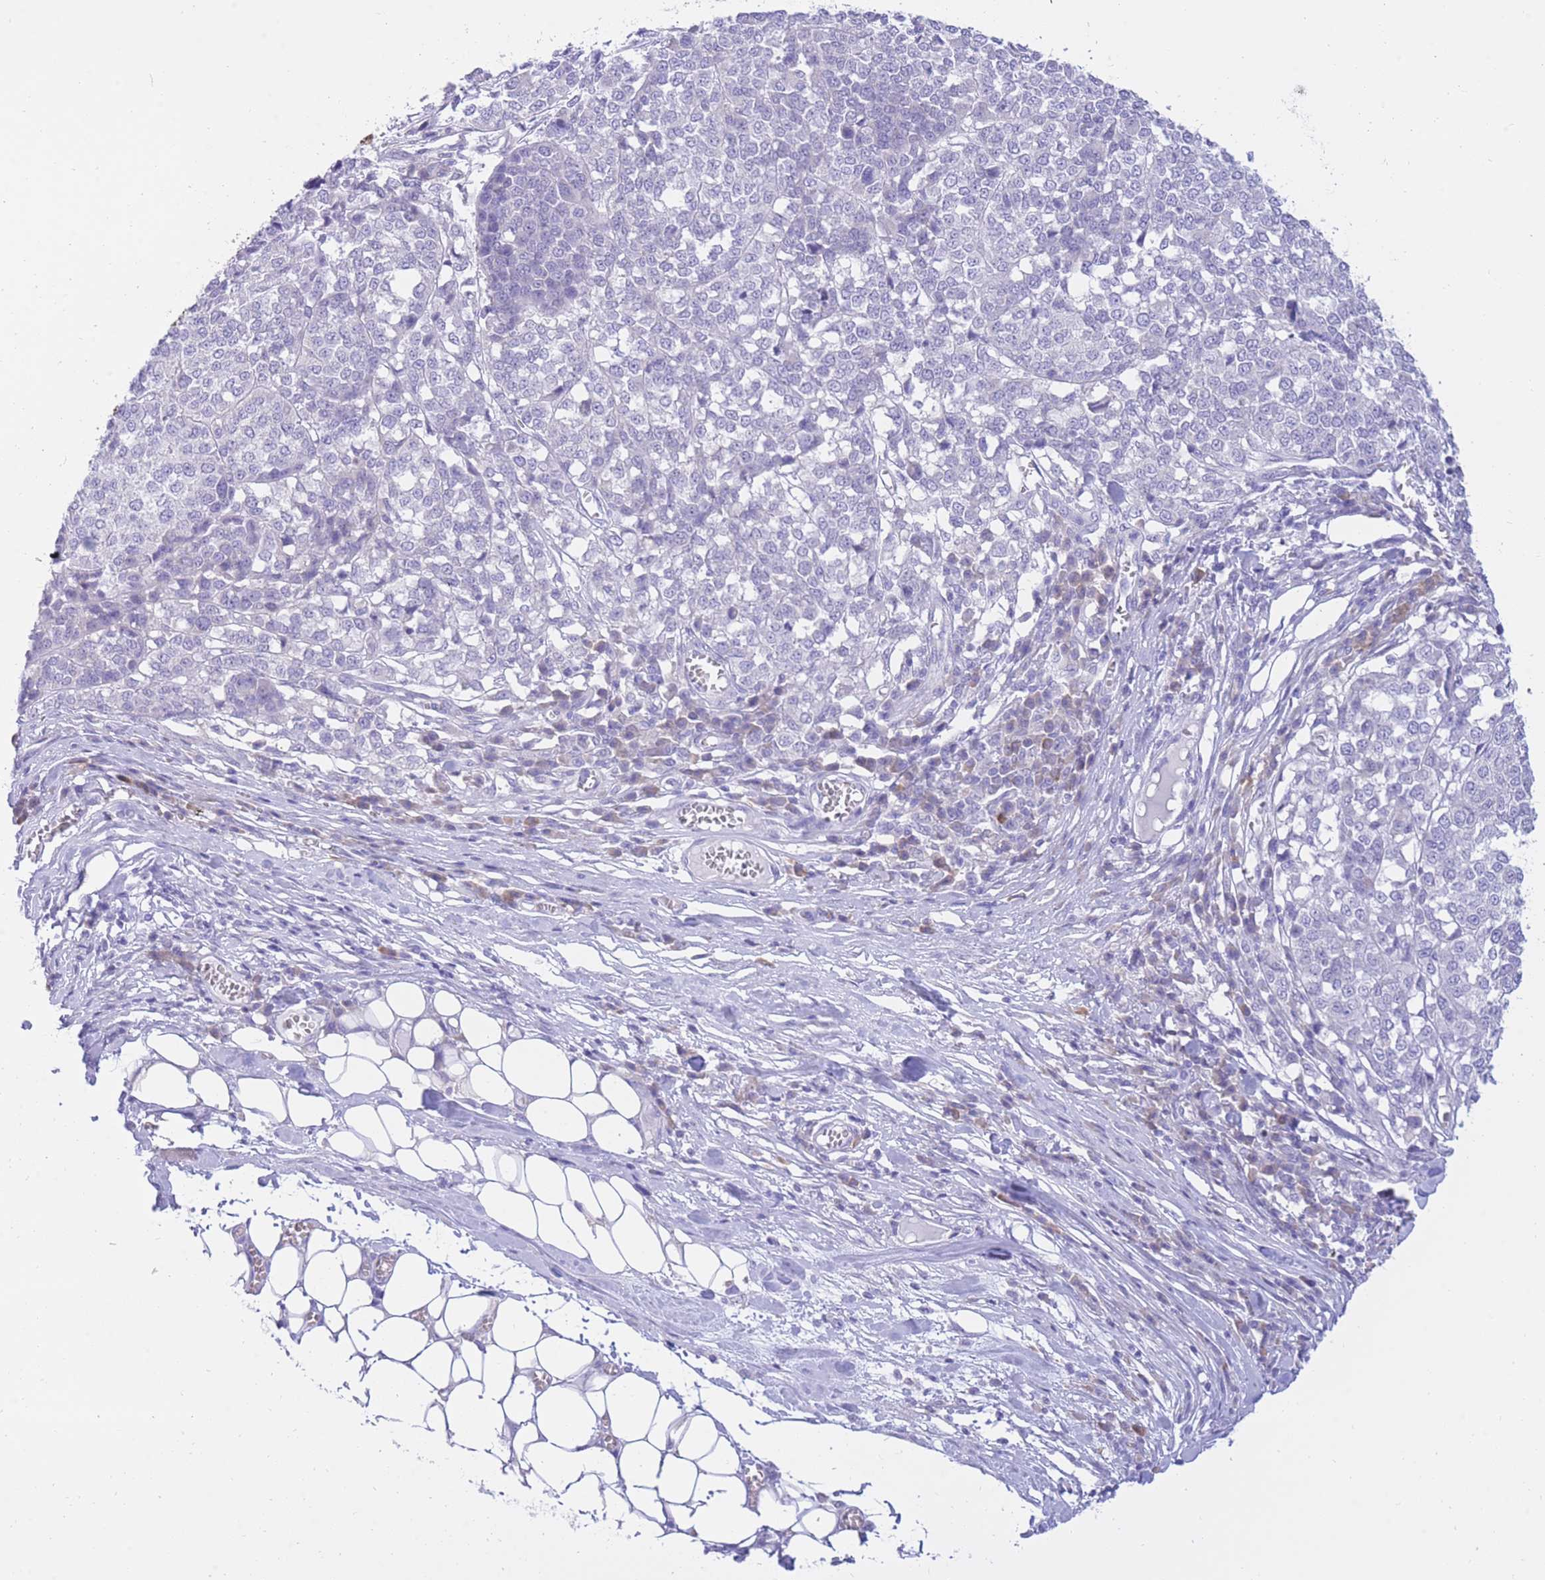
{"staining": {"intensity": "negative", "quantity": "none", "location": "none"}, "tissue": "melanoma", "cell_type": "Tumor cells", "image_type": "cancer", "snomed": [{"axis": "morphology", "description": "Malignant melanoma, Metastatic site"}, {"axis": "topography", "description": "Lymph node"}], "caption": "DAB immunohistochemical staining of human melanoma reveals no significant staining in tumor cells. (DAB (3,3'-diaminobenzidine) immunohistochemistry (IHC) visualized using brightfield microscopy, high magnification).", "gene": "SSUH2", "patient": {"sex": "male", "age": 44}}